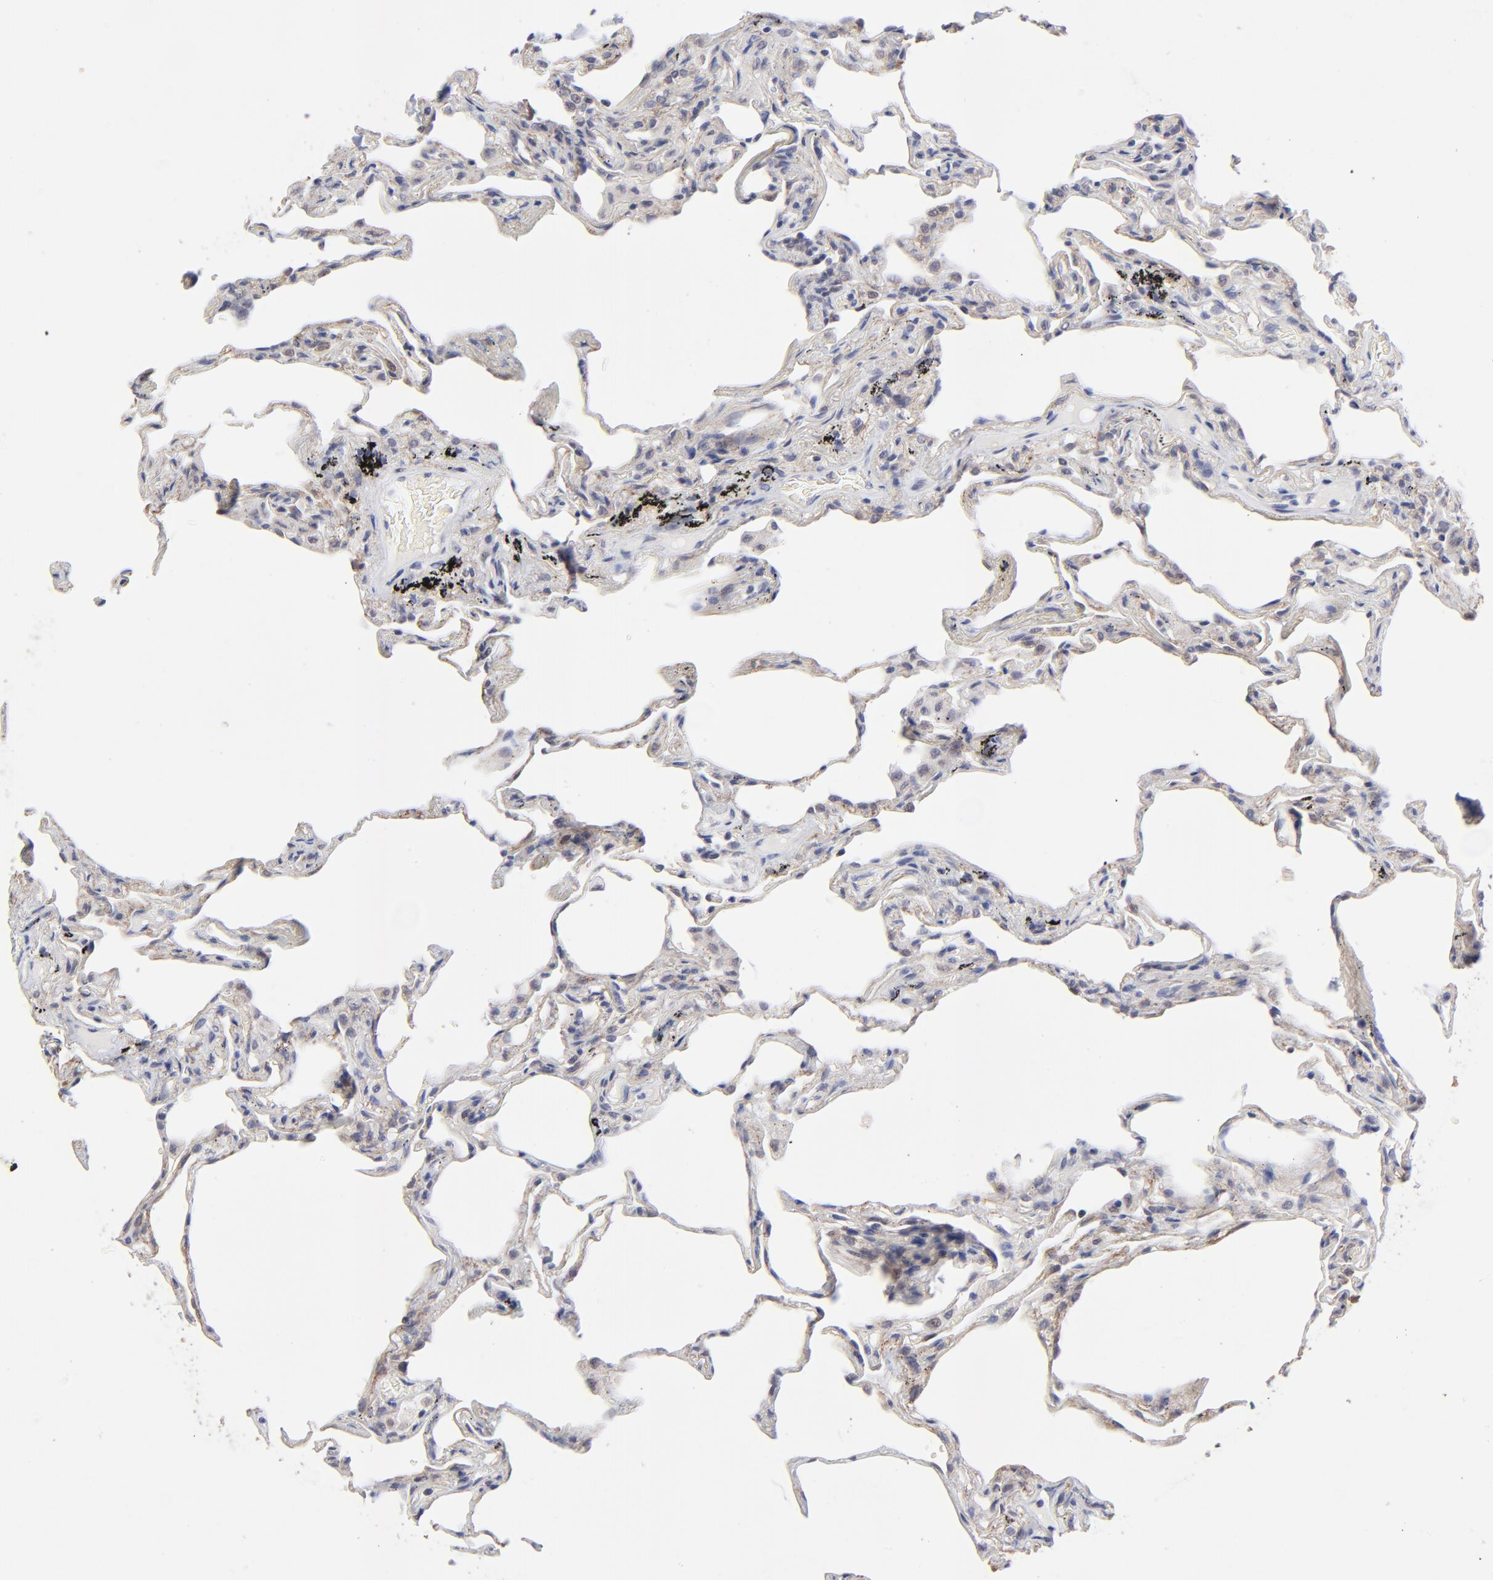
{"staining": {"intensity": "negative", "quantity": "none", "location": "none"}, "tissue": "lung", "cell_type": "Alveolar cells", "image_type": "normal", "snomed": [{"axis": "morphology", "description": "Normal tissue, NOS"}, {"axis": "morphology", "description": "Inflammation, NOS"}, {"axis": "topography", "description": "Lung"}], "caption": "This photomicrograph is of unremarkable lung stained with IHC to label a protein in brown with the nuclei are counter-stained blue. There is no expression in alveolar cells.", "gene": "FBXO8", "patient": {"sex": "male", "age": 69}}